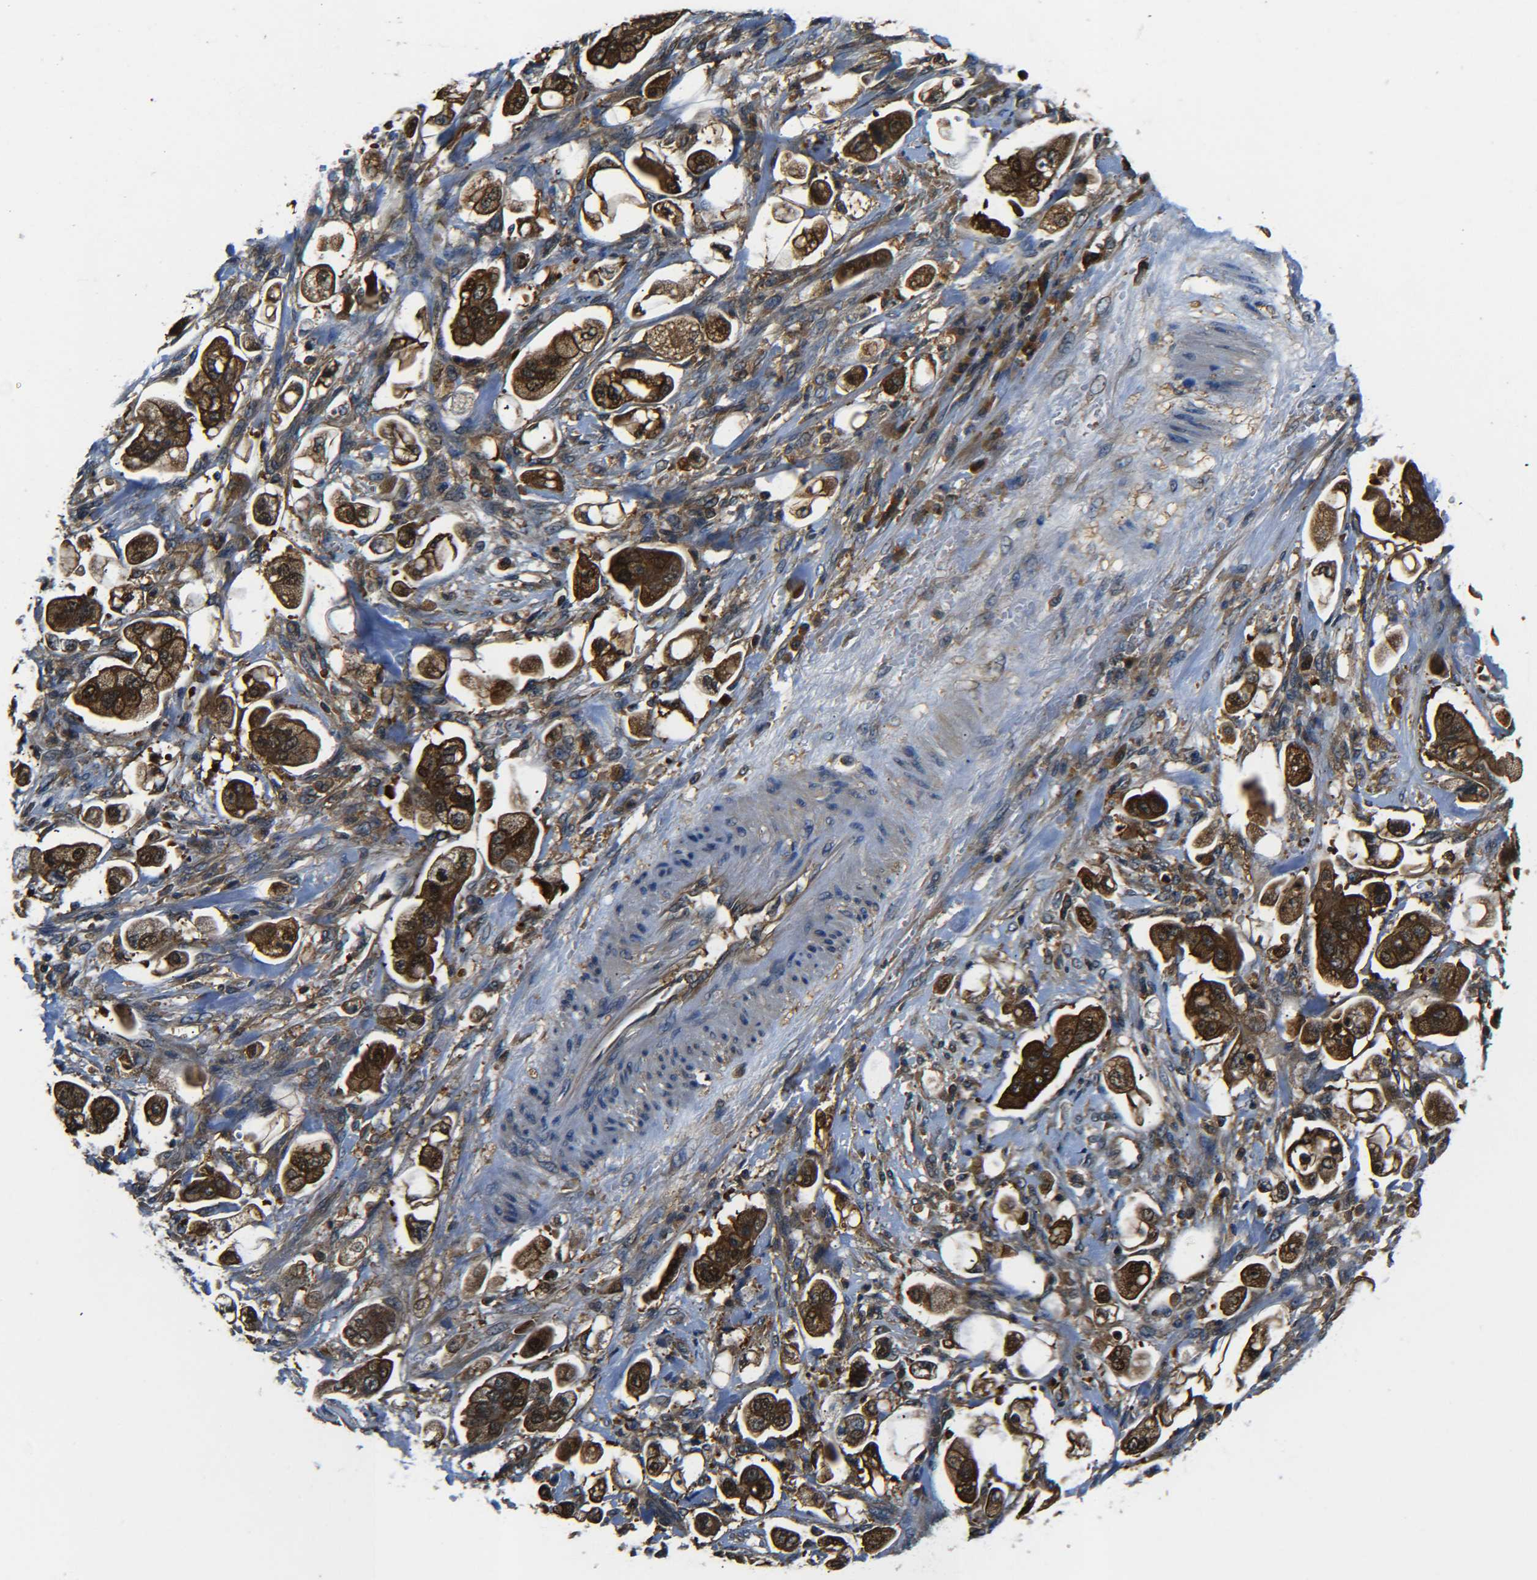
{"staining": {"intensity": "strong", "quantity": ">75%", "location": "cytoplasmic/membranous,nuclear"}, "tissue": "stomach cancer", "cell_type": "Tumor cells", "image_type": "cancer", "snomed": [{"axis": "morphology", "description": "Adenocarcinoma, NOS"}, {"axis": "topography", "description": "Stomach"}], "caption": "This histopathology image displays immunohistochemistry staining of human stomach adenocarcinoma, with high strong cytoplasmic/membranous and nuclear expression in about >75% of tumor cells.", "gene": "PREB", "patient": {"sex": "male", "age": 62}}